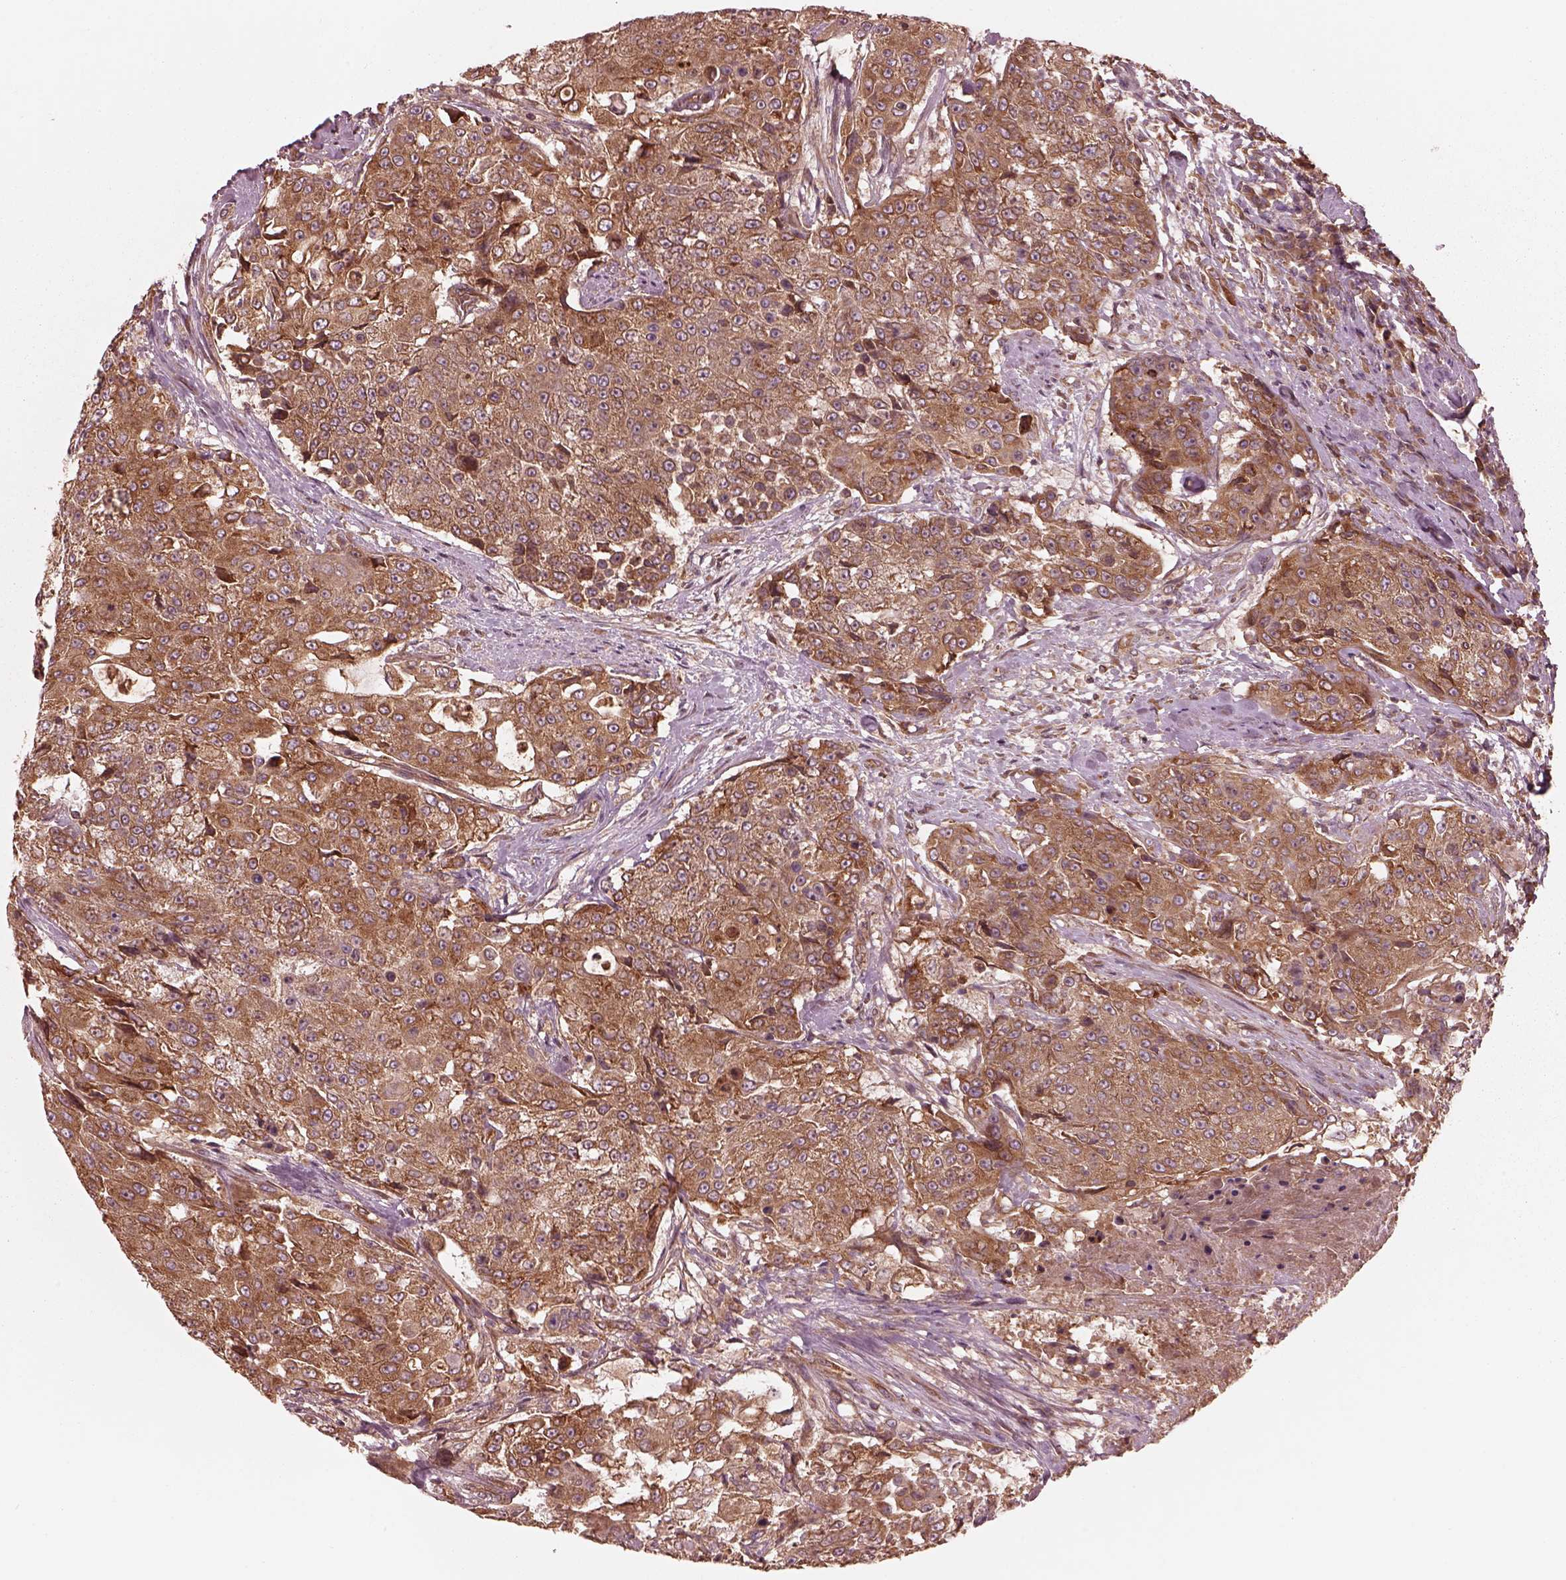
{"staining": {"intensity": "moderate", "quantity": ">75%", "location": "cytoplasmic/membranous"}, "tissue": "urothelial cancer", "cell_type": "Tumor cells", "image_type": "cancer", "snomed": [{"axis": "morphology", "description": "Urothelial carcinoma, High grade"}, {"axis": "topography", "description": "Urinary bladder"}], "caption": "IHC of human urothelial cancer exhibits medium levels of moderate cytoplasmic/membranous staining in approximately >75% of tumor cells.", "gene": "PIK3R2", "patient": {"sex": "female", "age": 63}}